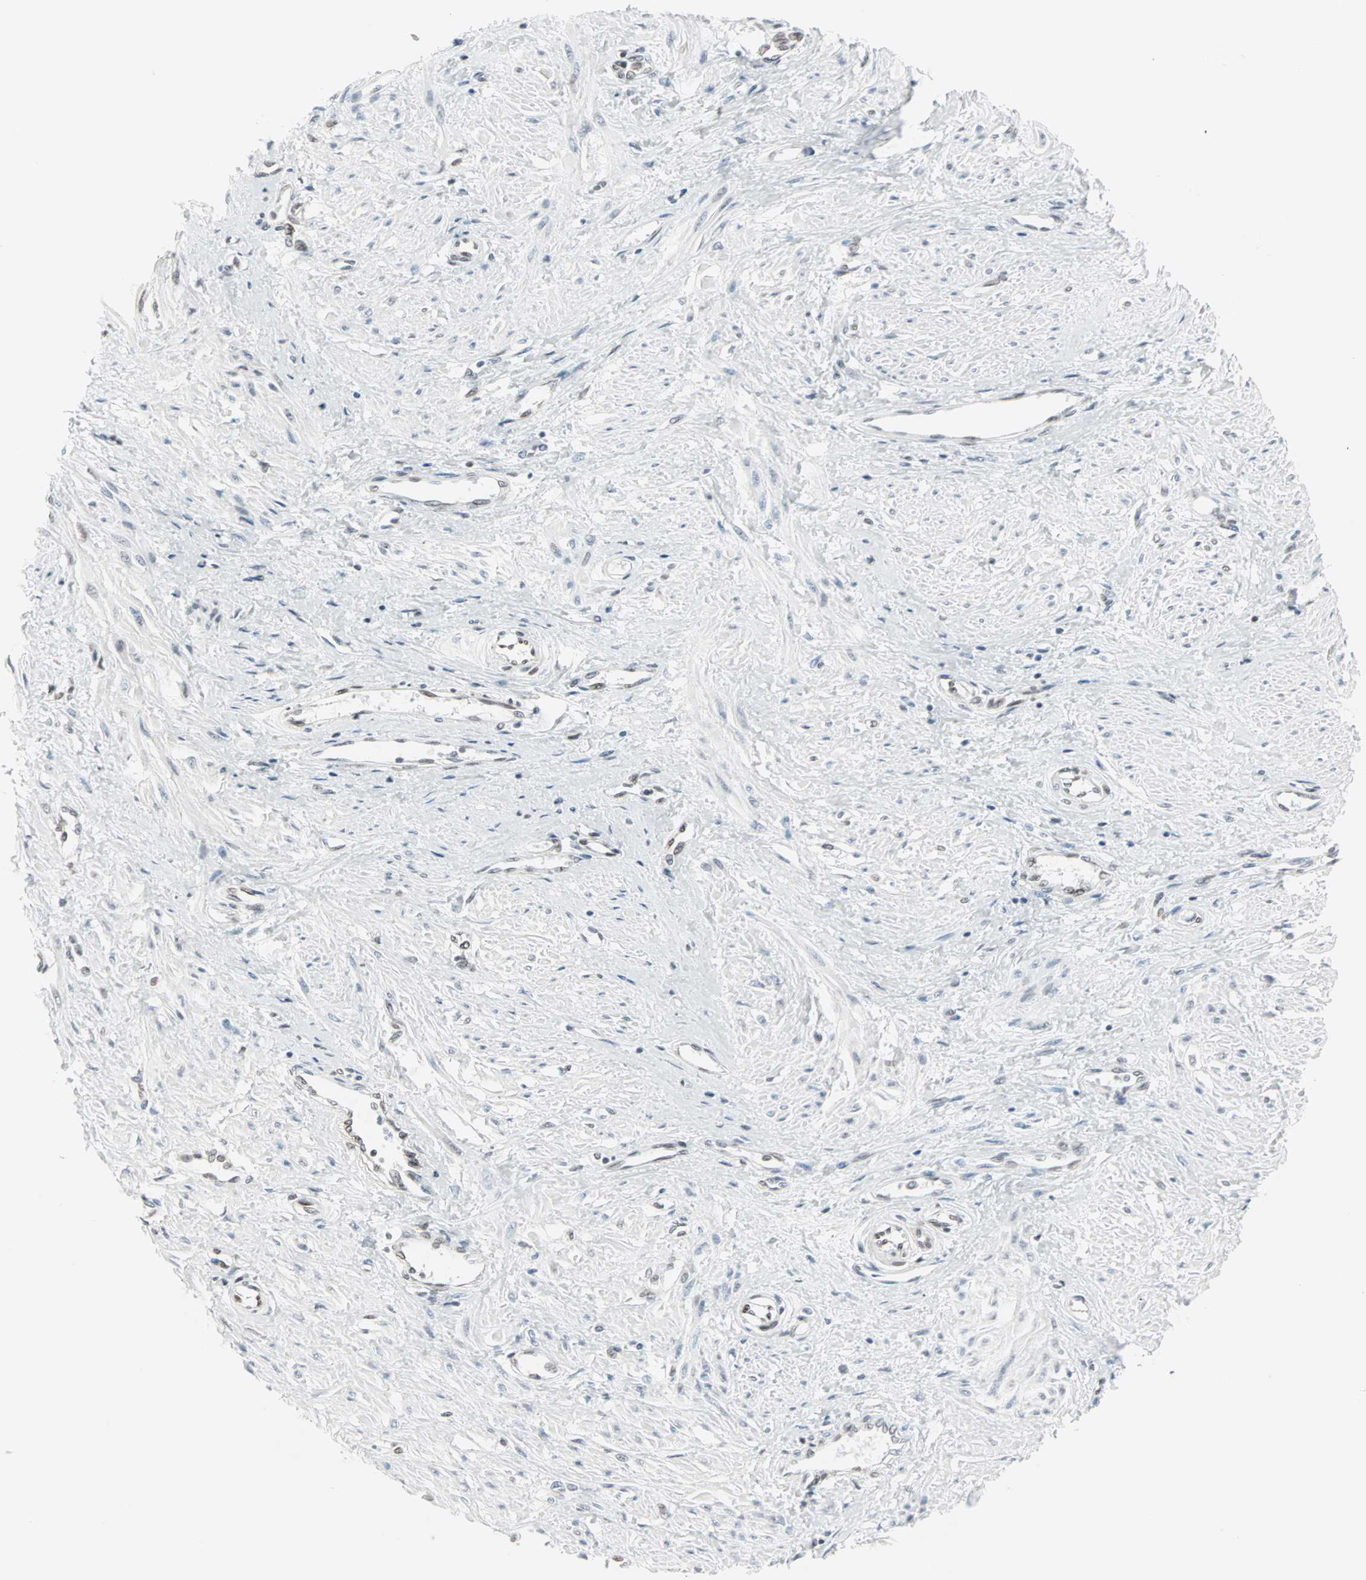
{"staining": {"intensity": "negative", "quantity": "none", "location": "none"}, "tissue": "smooth muscle", "cell_type": "Smooth muscle cells", "image_type": "normal", "snomed": [{"axis": "morphology", "description": "Normal tissue, NOS"}, {"axis": "topography", "description": "Smooth muscle"}, {"axis": "topography", "description": "Uterus"}], "caption": "Immunohistochemistry photomicrograph of unremarkable smooth muscle stained for a protein (brown), which demonstrates no expression in smooth muscle cells.", "gene": "CBLC", "patient": {"sex": "female", "age": 39}}